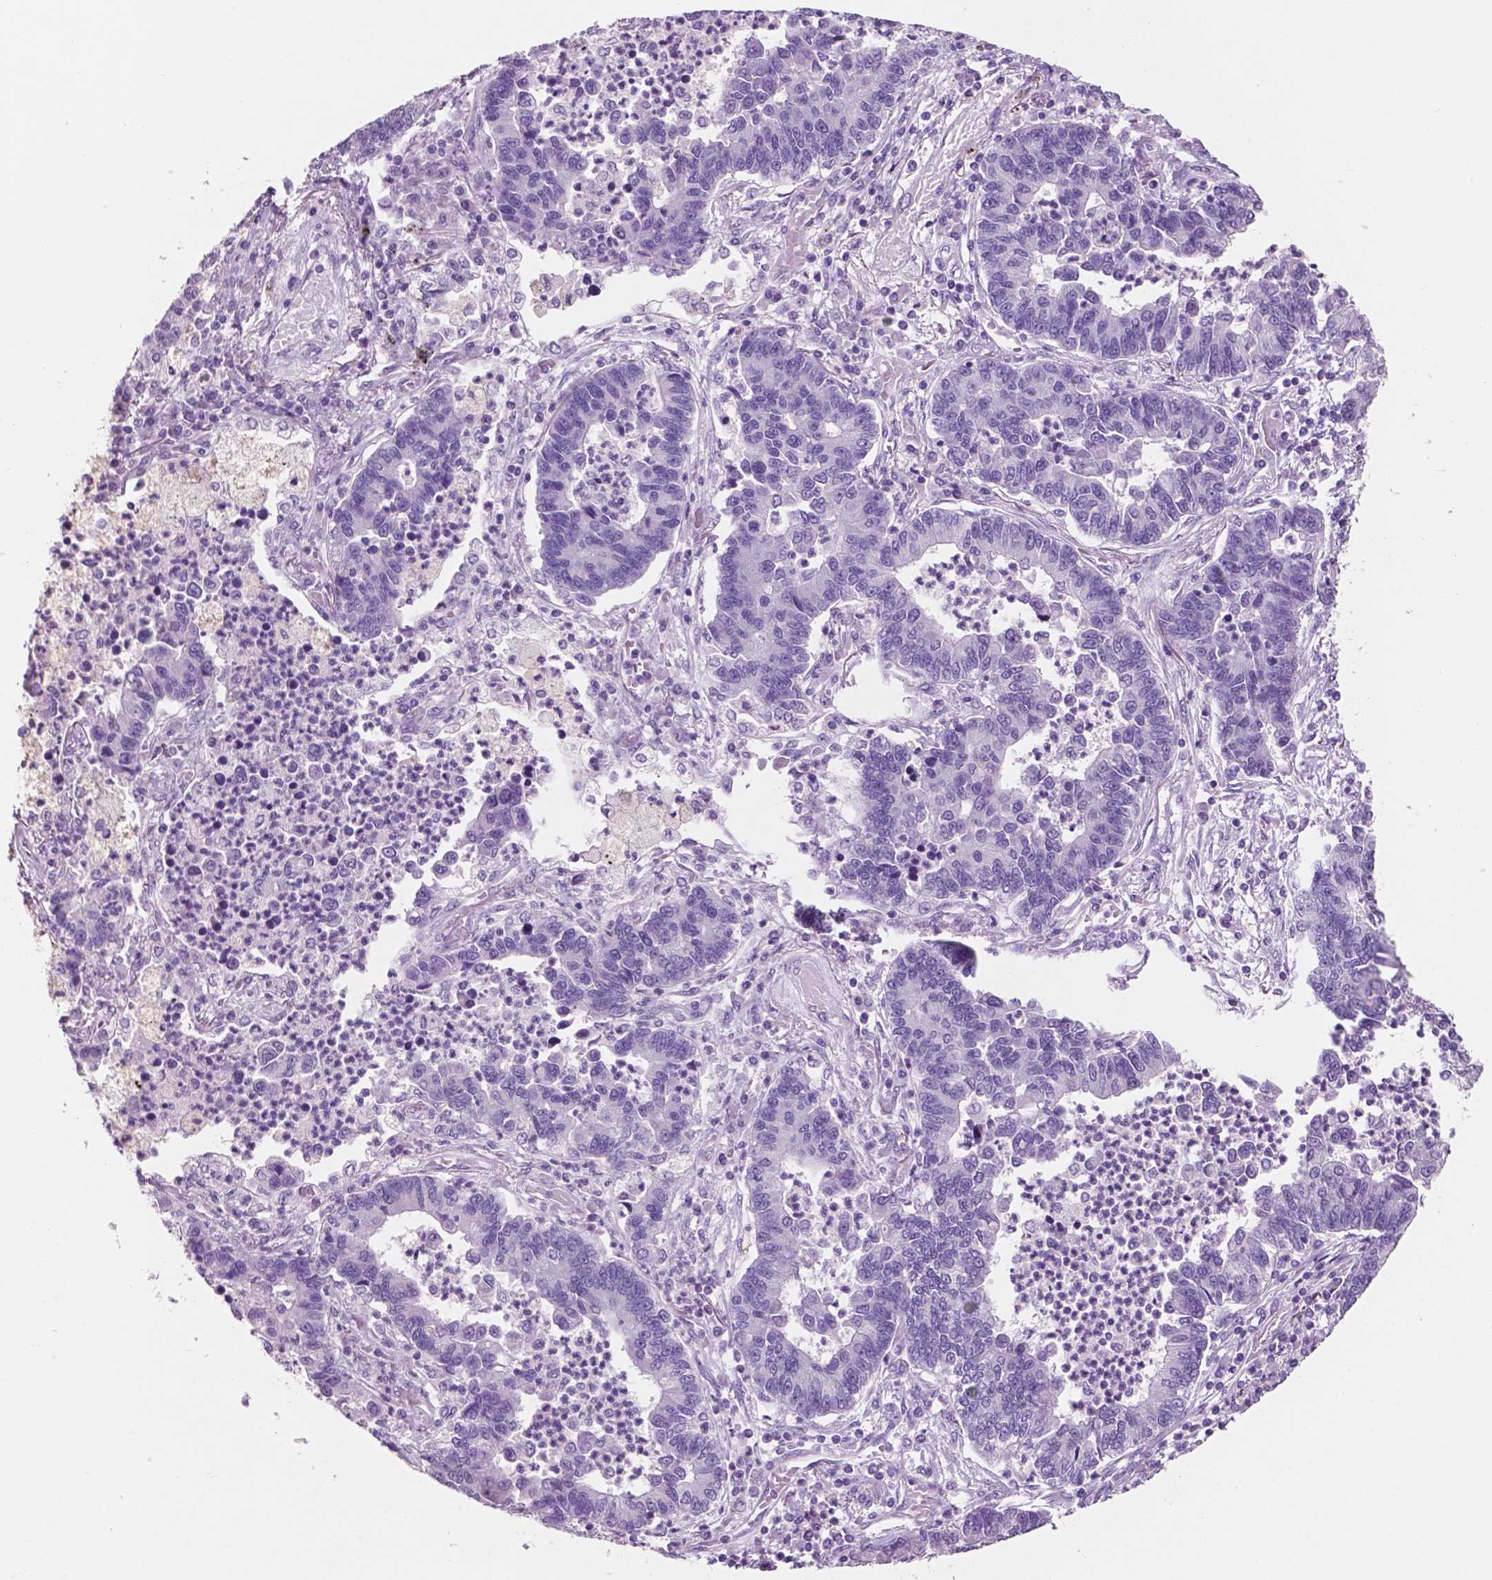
{"staining": {"intensity": "negative", "quantity": "none", "location": "none"}, "tissue": "lung cancer", "cell_type": "Tumor cells", "image_type": "cancer", "snomed": [{"axis": "morphology", "description": "Adenocarcinoma, NOS"}, {"axis": "topography", "description": "Lung"}], "caption": "Human lung cancer stained for a protein using immunohistochemistry (IHC) demonstrates no expression in tumor cells.", "gene": "IDO1", "patient": {"sex": "female", "age": 57}}